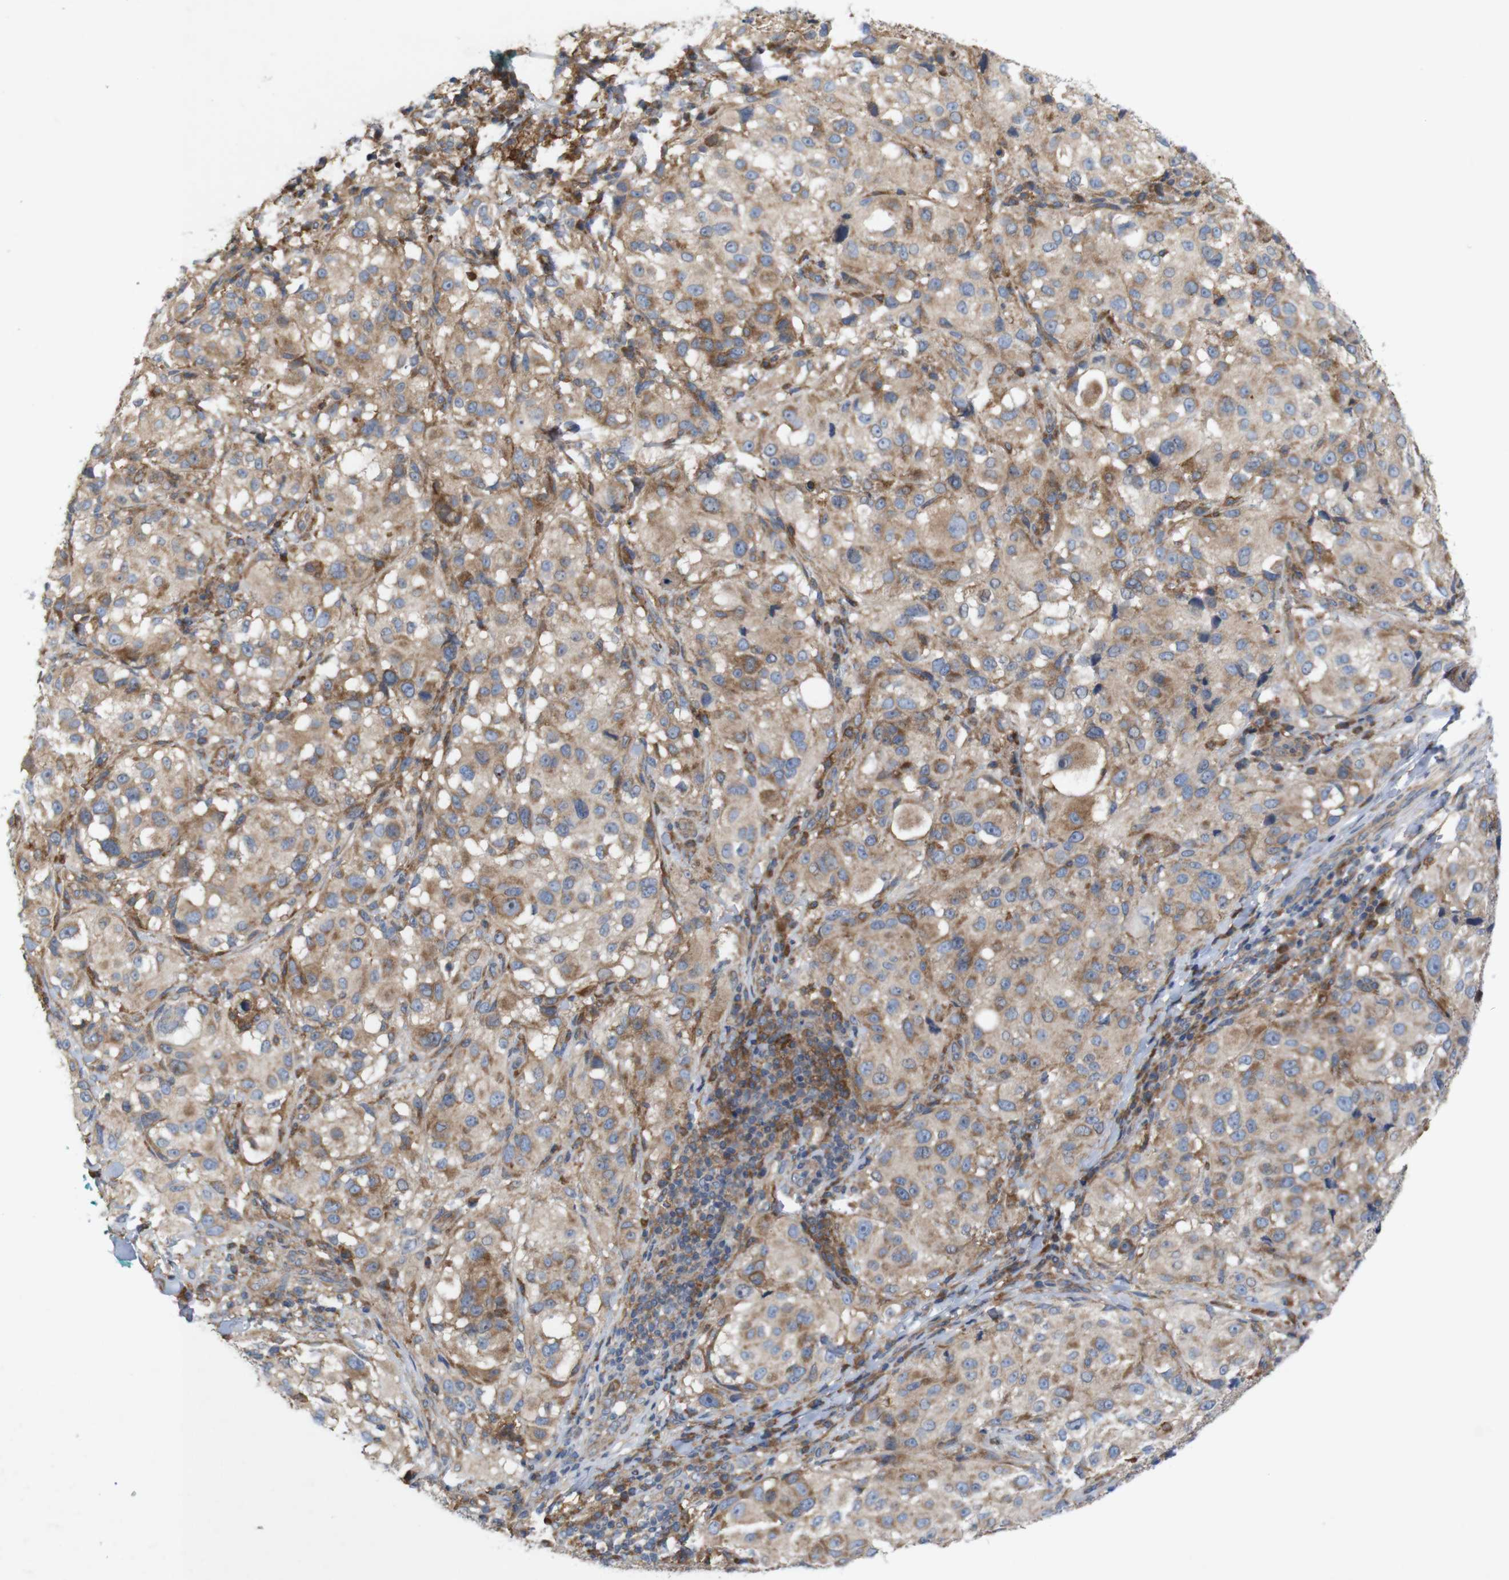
{"staining": {"intensity": "moderate", "quantity": ">75%", "location": "cytoplasmic/membranous"}, "tissue": "melanoma", "cell_type": "Tumor cells", "image_type": "cancer", "snomed": [{"axis": "morphology", "description": "Necrosis, NOS"}, {"axis": "morphology", "description": "Malignant melanoma, NOS"}, {"axis": "topography", "description": "Skin"}], "caption": "Melanoma stained with immunohistochemistry demonstrates moderate cytoplasmic/membranous staining in about >75% of tumor cells.", "gene": "SIGLEC8", "patient": {"sex": "female", "age": 87}}